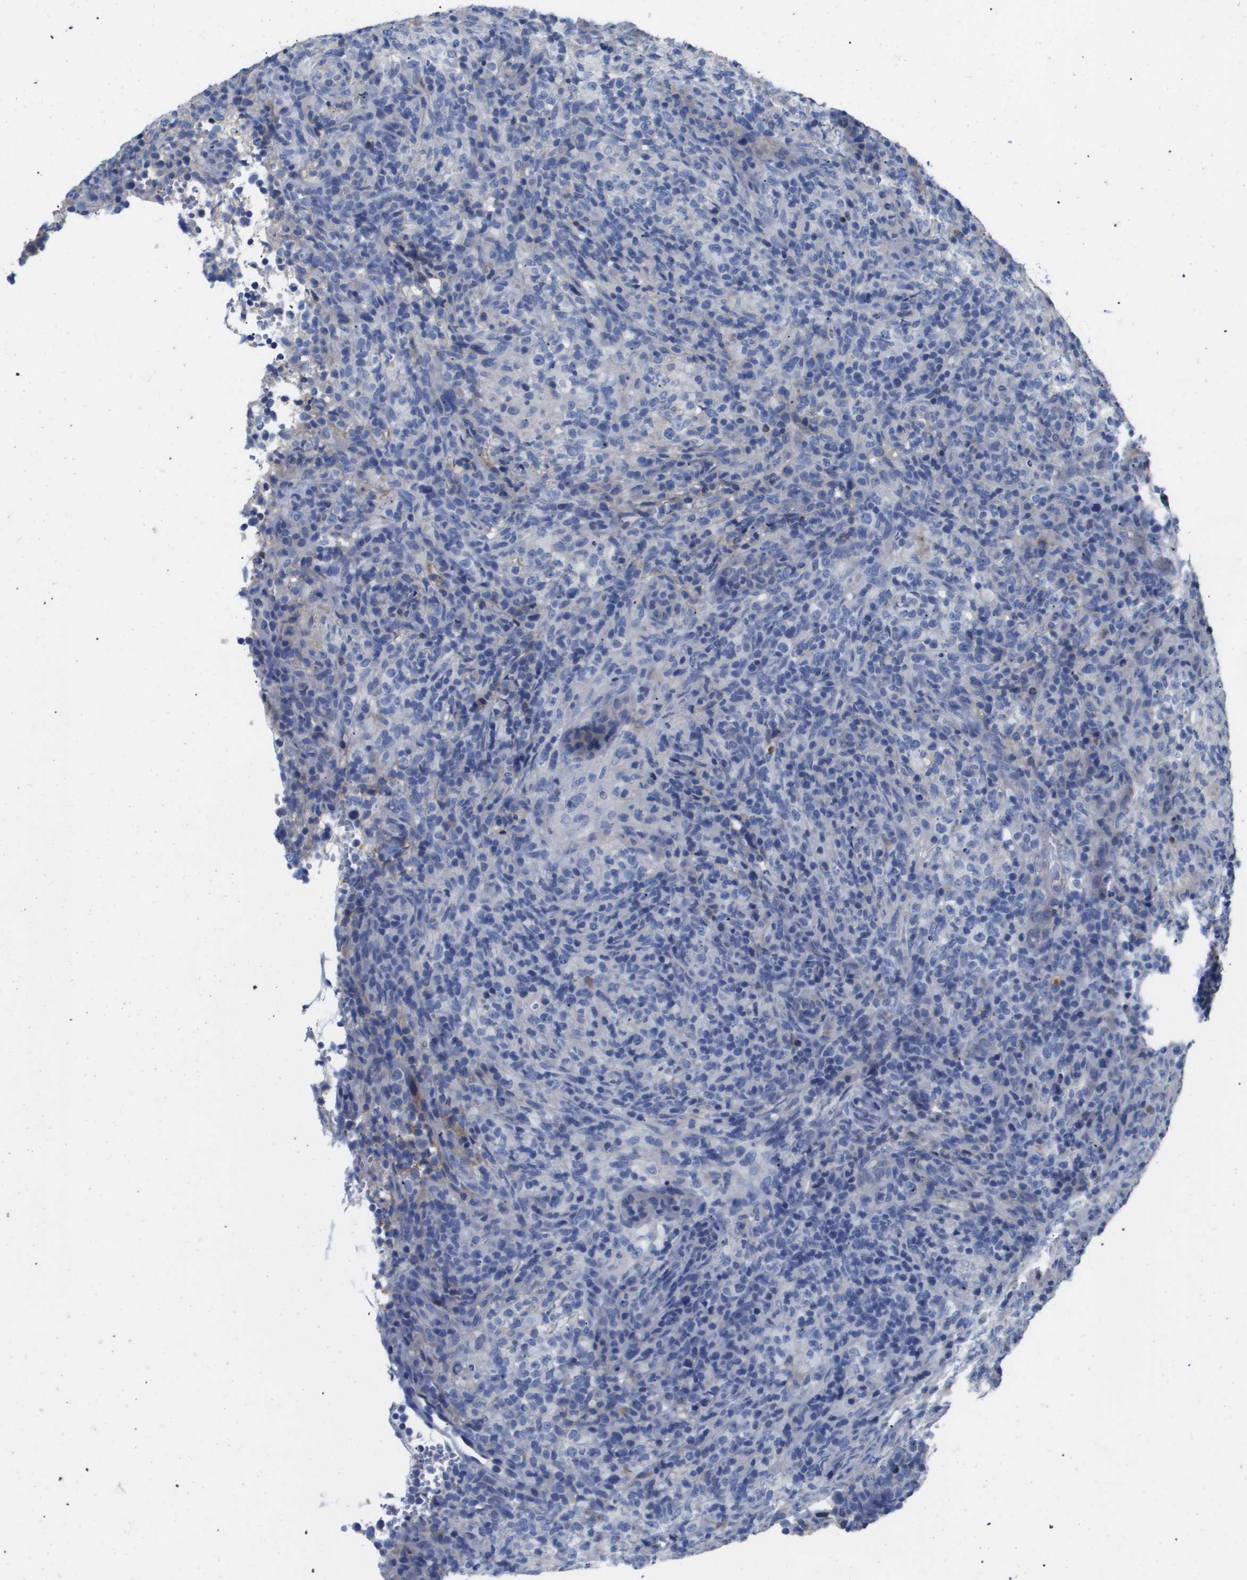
{"staining": {"intensity": "negative", "quantity": "none", "location": "none"}, "tissue": "lymphoma", "cell_type": "Tumor cells", "image_type": "cancer", "snomed": [{"axis": "morphology", "description": "Malignant lymphoma, non-Hodgkin's type, High grade"}, {"axis": "topography", "description": "Lymph node"}], "caption": "Immunohistochemical staining of high-grade malignant lymphoma, non-Hodgkin's type demonstrates no significant expression in tumor cells.", "gene": "SERPINA6", "patient": {"sex": "female", "age": 76}}